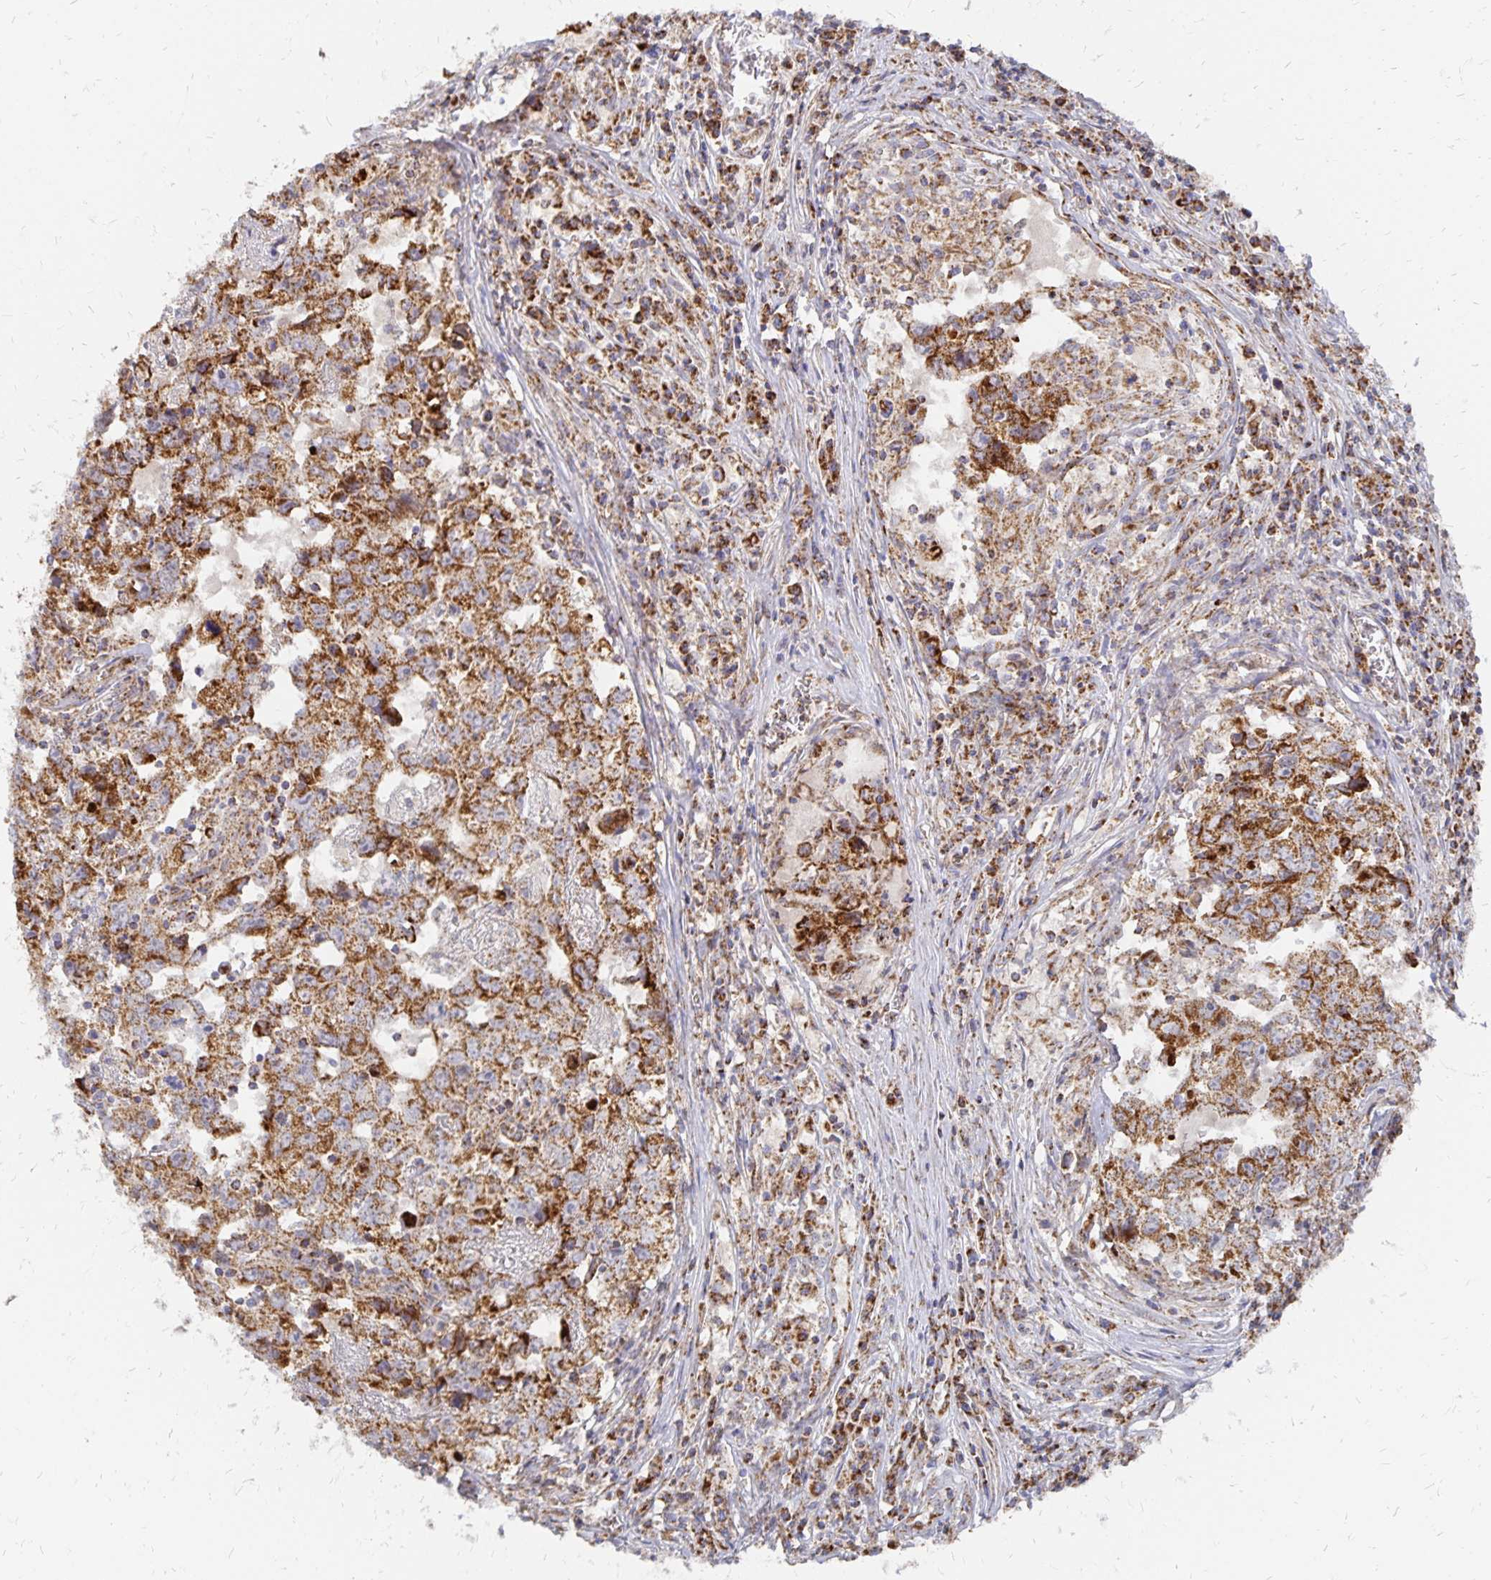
{"staining": {"intensity": "strong", "quantity": ">75%", "location": "cytoplasmic/membranous"}, "tissue": "testis cancer", "cell_type": "Tumor cells", "image_type": "cancer", "snomed": [{"axis": "morphology", "description": "Carcinoma, Embryonal, NOS"}, {"axis": "topography", "description": "Testis"}], "caption": "Tumor cells demonstrate high levels of strong cytoplasmic/membranous staining in about >75% of cells in human embryonal carcinoma (testis). (Stains: DAB (3,3'-diaminobenzidine) in brown, nuclei in blue, Microscopy: brightfield microscopy at high magnification).", "gene": "STOML2", "patient": {"sex": "male", "age": 22}}